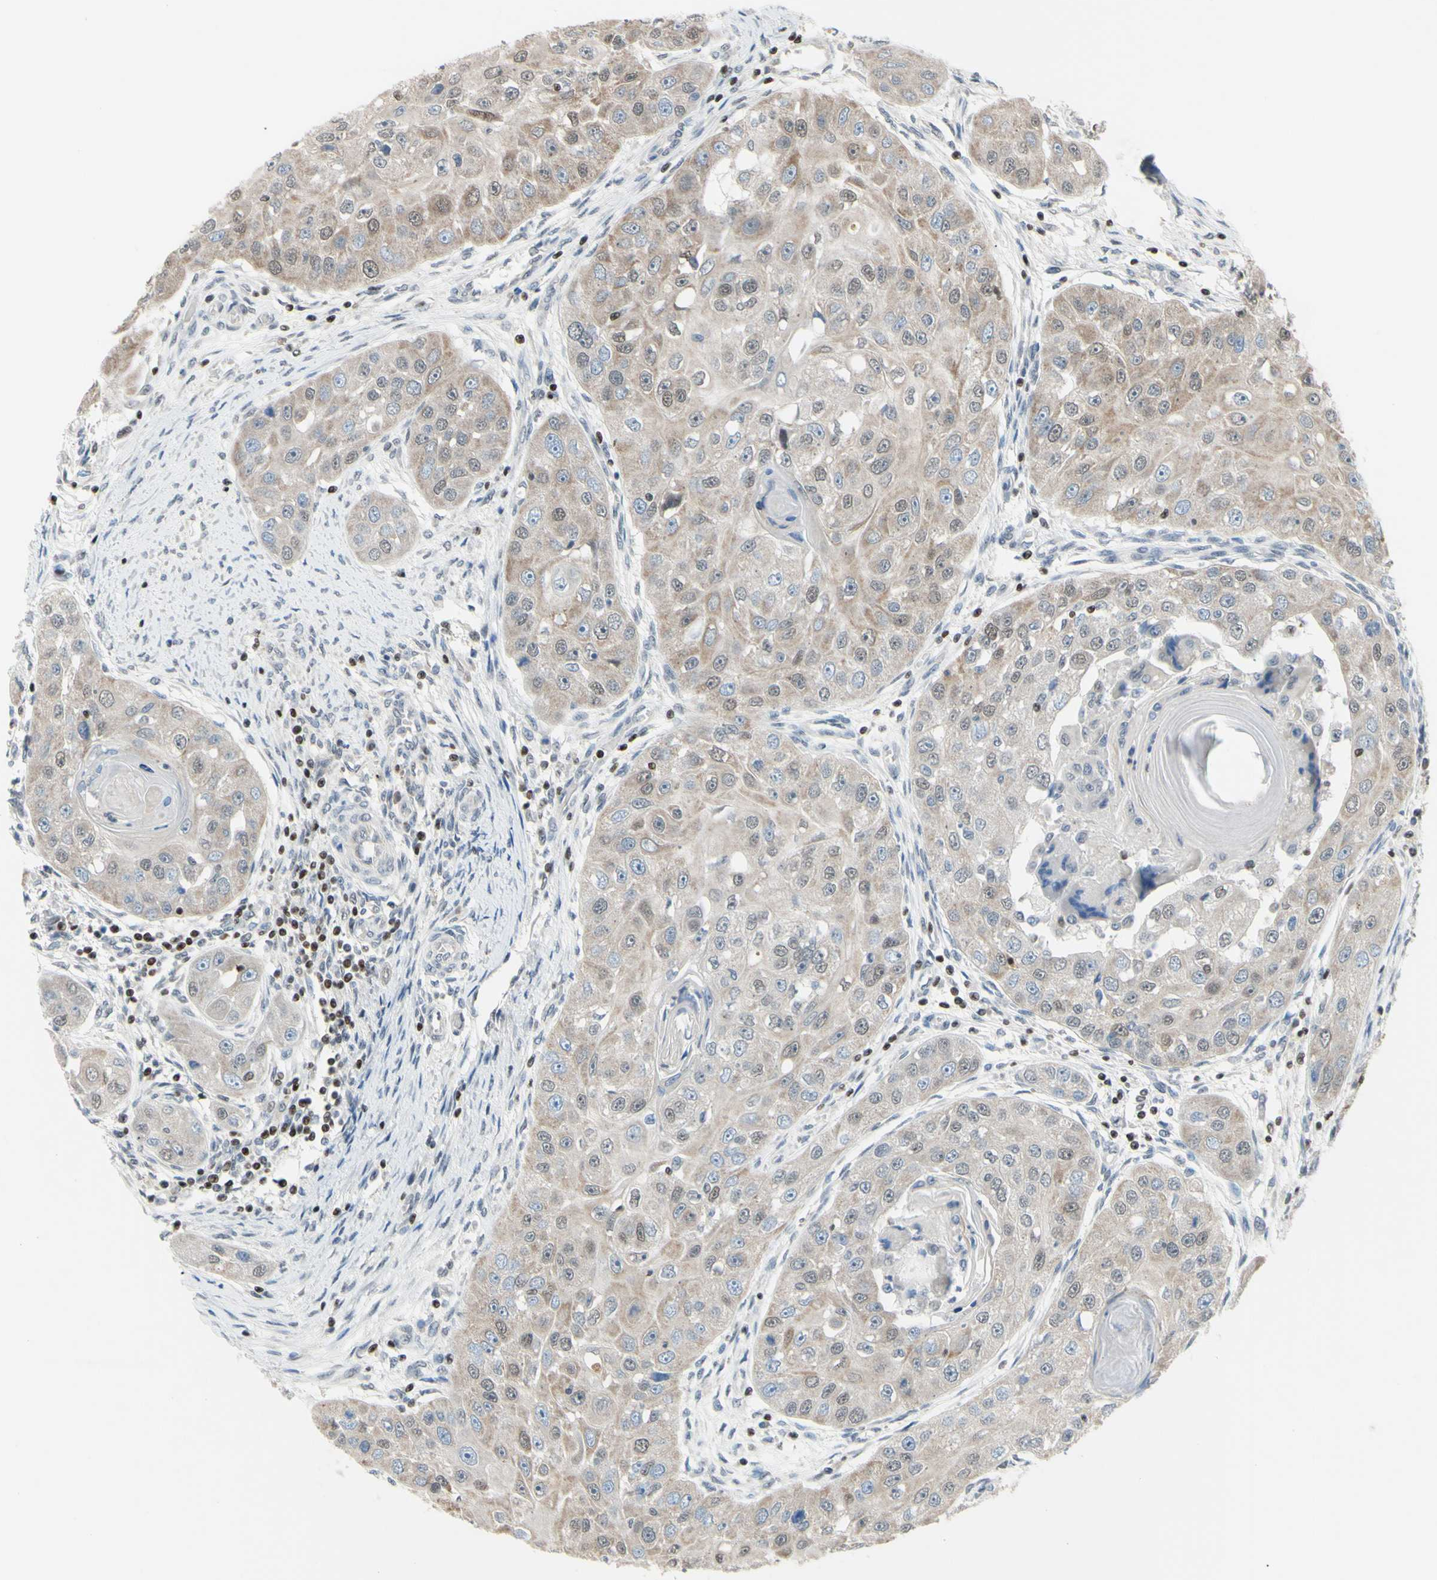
{"staining": {"intensity": "weak", "quantity": "25%-75%", "location": "cytoplasmic/membranous"}, "tissue": "head and neck cancer", "cell_type": "Tumor cells", "image_type": "cancer", "snomed": [{"axis": "morphology", "description": "Normal tissue, NOS"}, {"axis": "morphology", "description": "Squamous cell carcinoma, NOS"}, {"axis": "topography", "description": "Skeletal muscle"}, {"axis": "topography", "description": "Head-Neck"}], "caption": "A brown stain highlights weak cytoplasmic/membranous expression of a protein in human head and neck squamous cell carcinoma tumor cells. (IHC, brightfield microscopy, high magnification).", "gene": "SP4", "patient": {"sex": "male", "age": 51}}